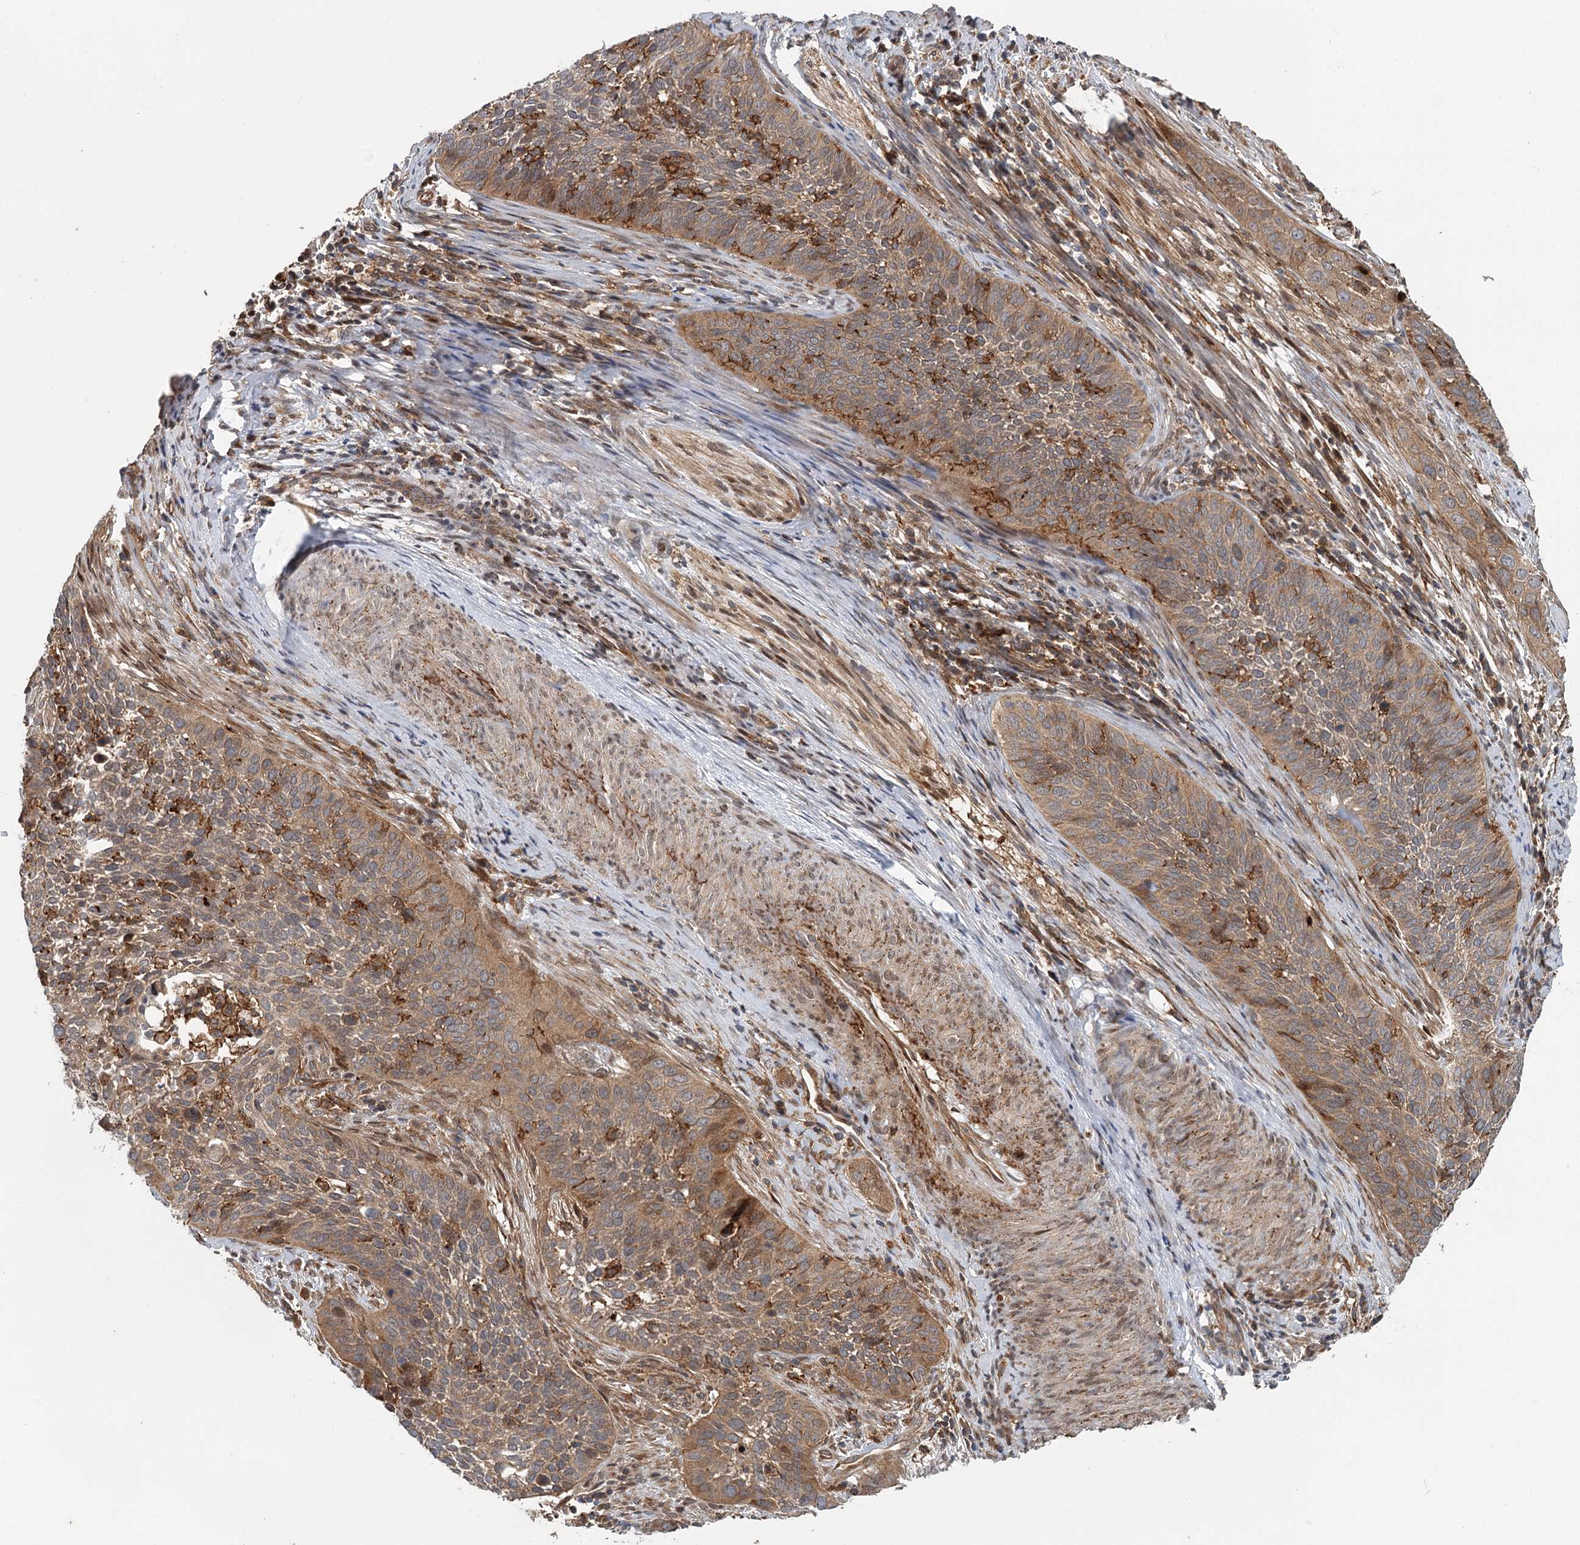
{"staining": {"intensity": "moderate", "quantity": "25%-75%", "location": "cytoplasmic/membranous"}, "tissue": "cervical cancer", "cell_type": "Tumor cells", "image_type": "cancer", "snomed": [{"axis": "morphology", "description": "Squamous cell carcinoma, NOS"}, {"axis": "topography", "description": "Cervix"}], "caption": "Immunohistochemistry photomicrograph of neoplastic tissue: human cervical cancer stained using IHC shows medium levels of moderate protein expression localized specifically in the cytoplasmic/membranous of tumor cells, appearing as a cytoplasmic/membranous brown color.", "gene": "RNF111", "patient": {"sex": "female", "age": 34}}